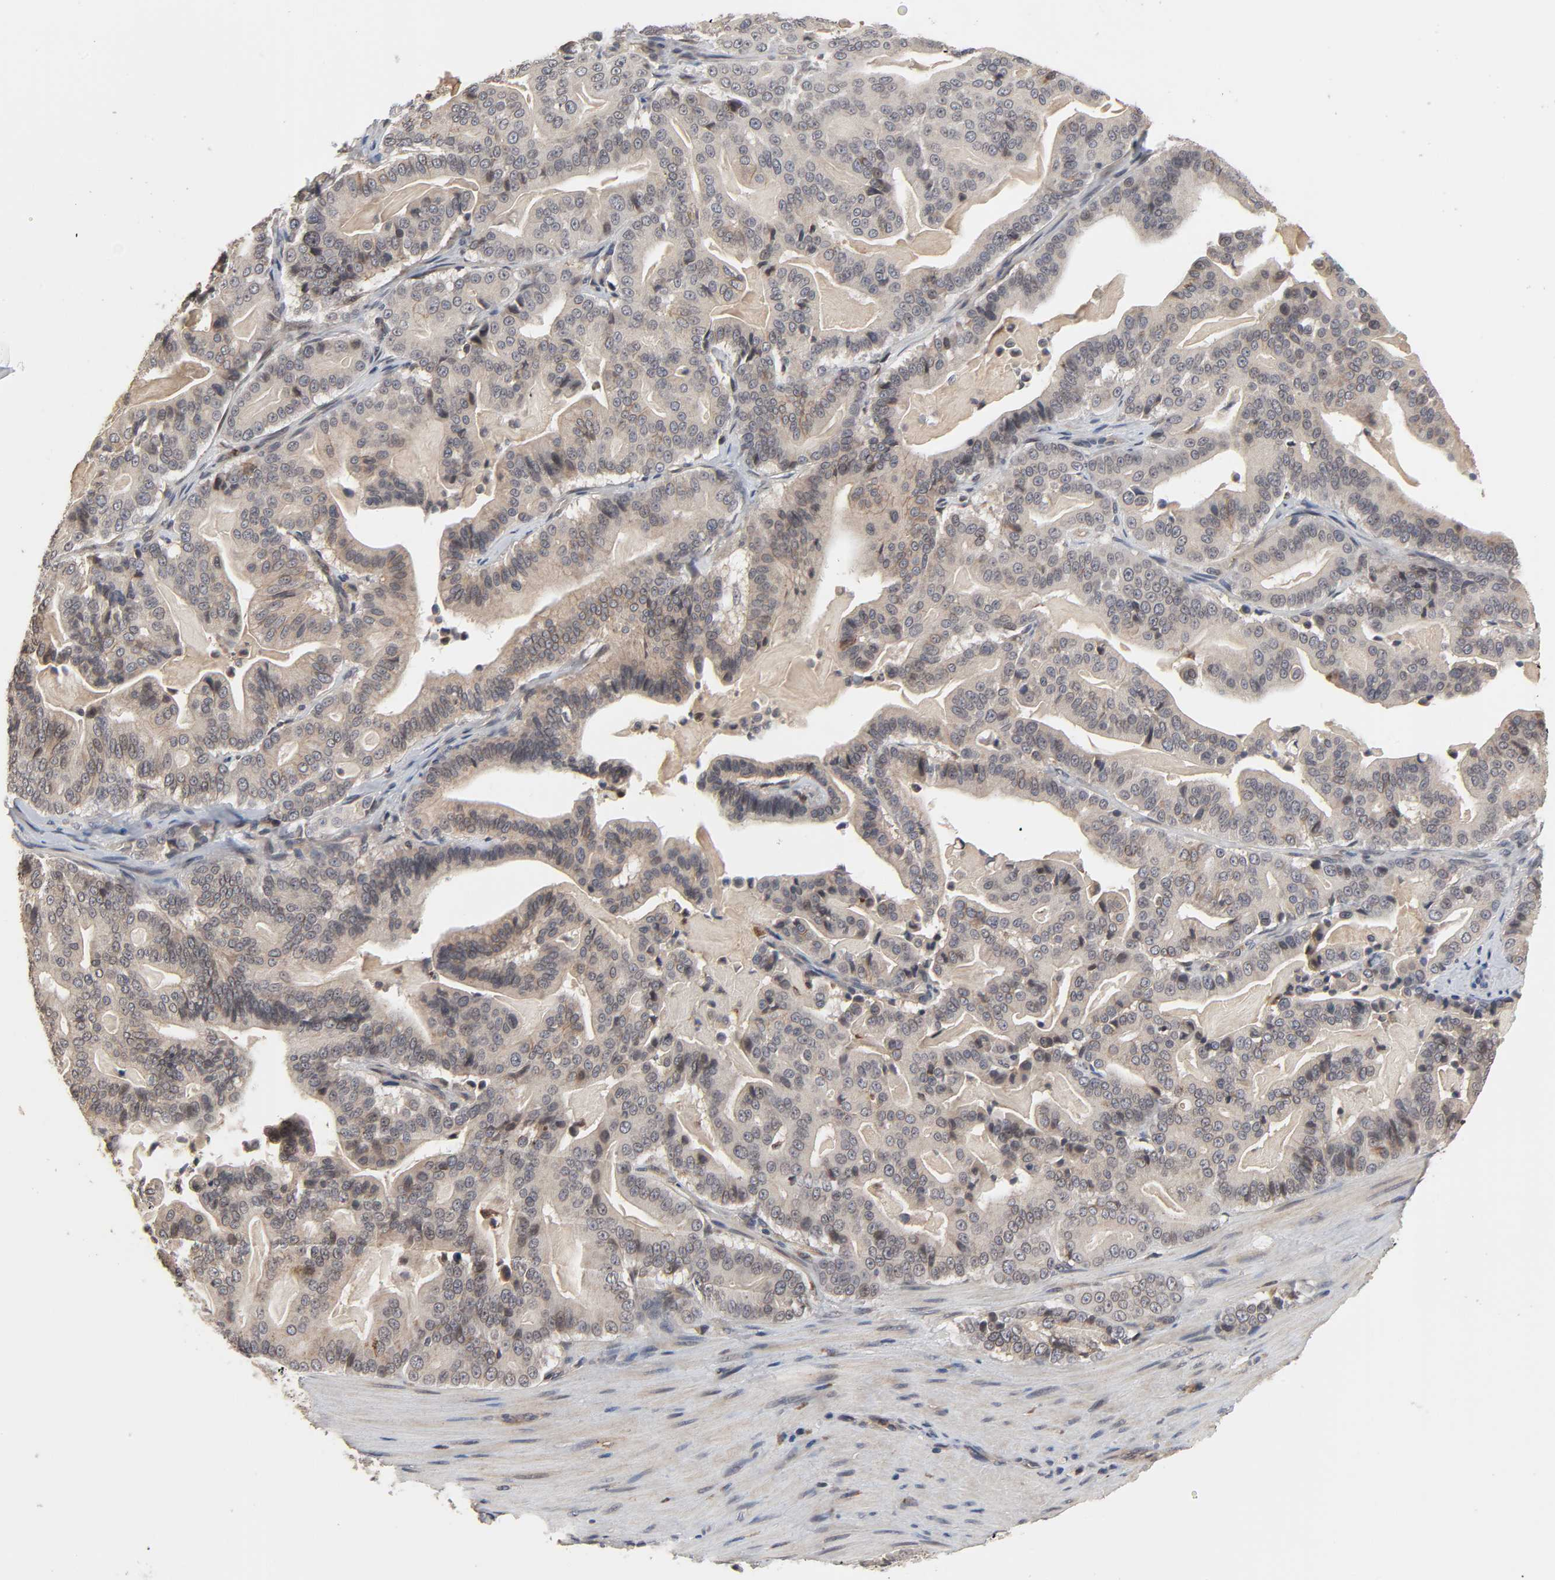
{"staining": {"intensity": "weak", "quantity": ">75%", "location": "cytoplasmic/membranous"}, "tissue": "pancreatic cancer", "cell_type": "Tumor cells", "image_type": "cancer", "snomed": [{"axis": "morphology", "description": "Adenocarcinoma, NOS"}, {"axis": "topography", "description": "Pancreas"}], "caption": "Adenocarcinoma (pancreatic) stained with a brown dye reveals weak cytoplasmic/membranous positive expression in approximately >75% of tumor cells.", "gene": "CCDC175", "patient": {"sex": "male", "age": 63}}